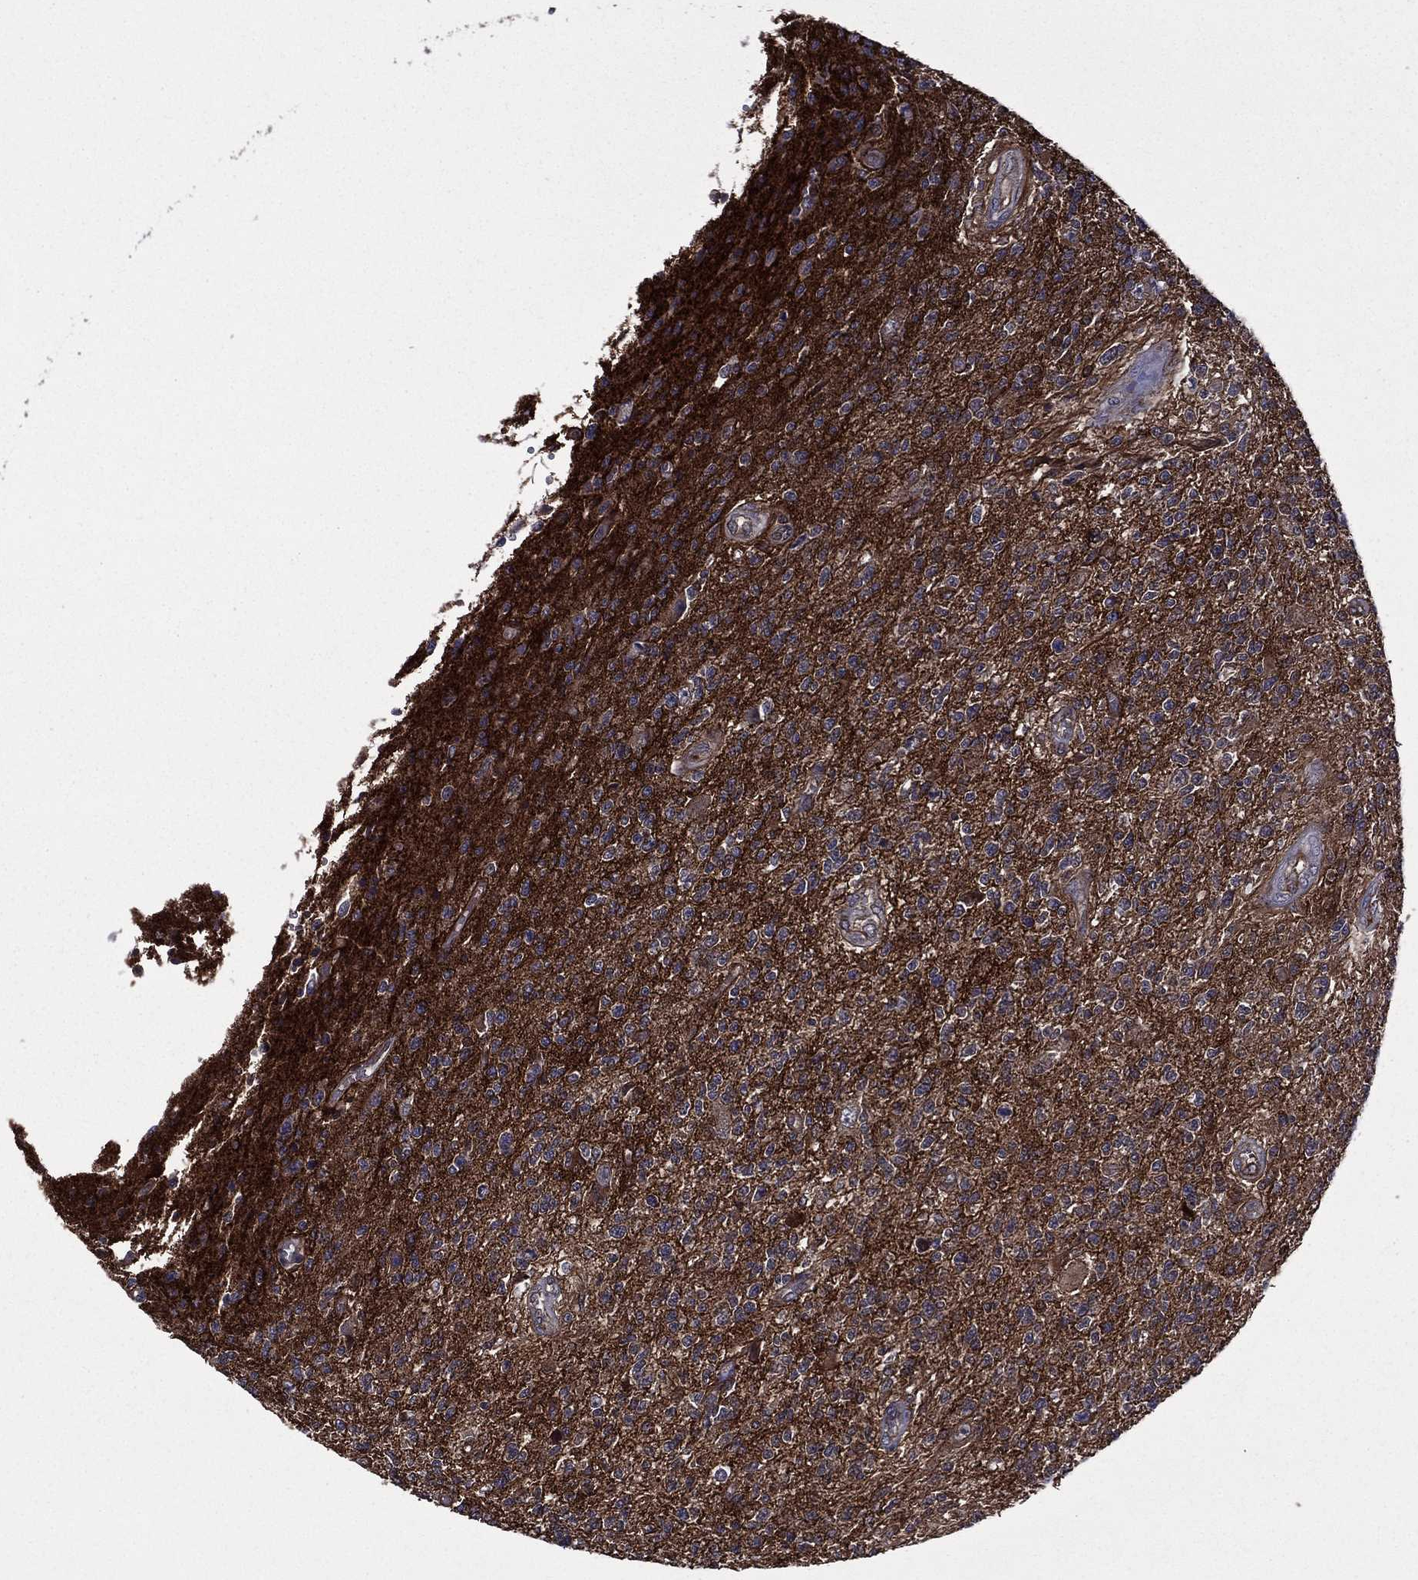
{"staining": {"intensity": "moderate", "quantity": "<25%", "location": "cytoplasmic/membranous"}, "tissue": "glioma", "cell_type": "Tumor cells", "image_type": "cancer", "snomed": [{"axis": "morphology", "description": "Glioma, malignant, High grade"}, {"axis": "topography", "description": "Brain"}], "caption": "Immunohistochemical staining of malignant glioma (high-grade) shows low levels of moderate cytoplasmic/membranous protein staining in approximately <25% of tumor cells. The staining was performed using DAB (3,3'-diaminobenzidine) to visualize the protein expression in brown, while the nuclei were stained in blue with hematoxylin (Magnification: 20x).", "gene": "PLPP3", "patient": {"sex": "male", "age": 56}}